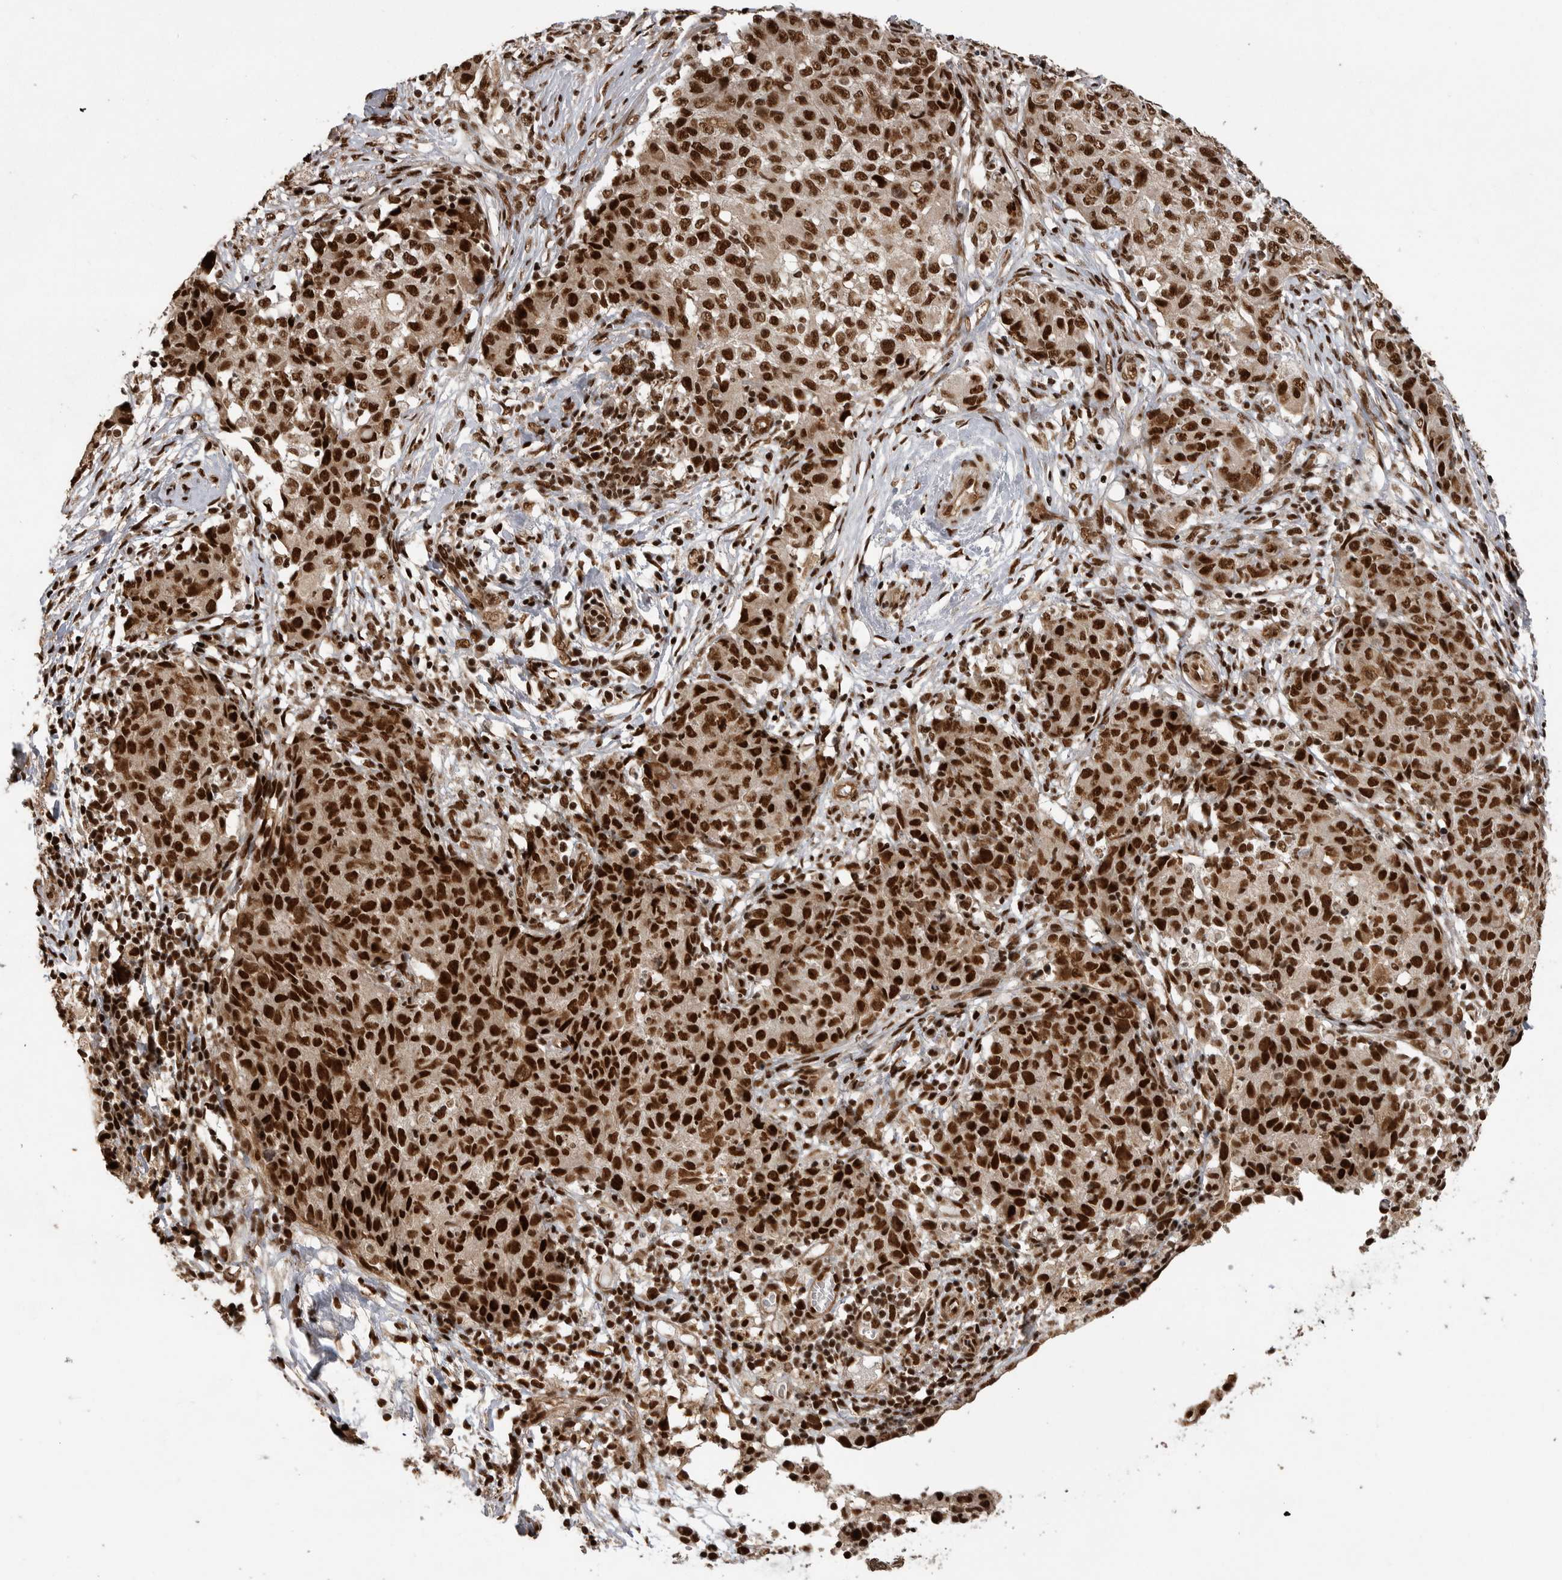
{"staining": {"intensity": "strong", "quantity": ">75%", "location": "nuclear"}, "tissue": "ovarian cancer", "cell_type": "Tumor cells", "image_type": "cancer", "snomed": [{"axis": "morphology", "description": "Carcinoma, endometroid"}, {"axis": "topography", "description": "Ovary"}], "caption": "An image of ovarian endometroid carcinoma stained for a protein demonstrates strong nuclear brown staining in tumor cells. Immunohistochemistry stains the protein of interest in brown and the nuclei are stained blue.", "gene": "PPP1R8", "patient": {"sex": "female", "age": 42}}